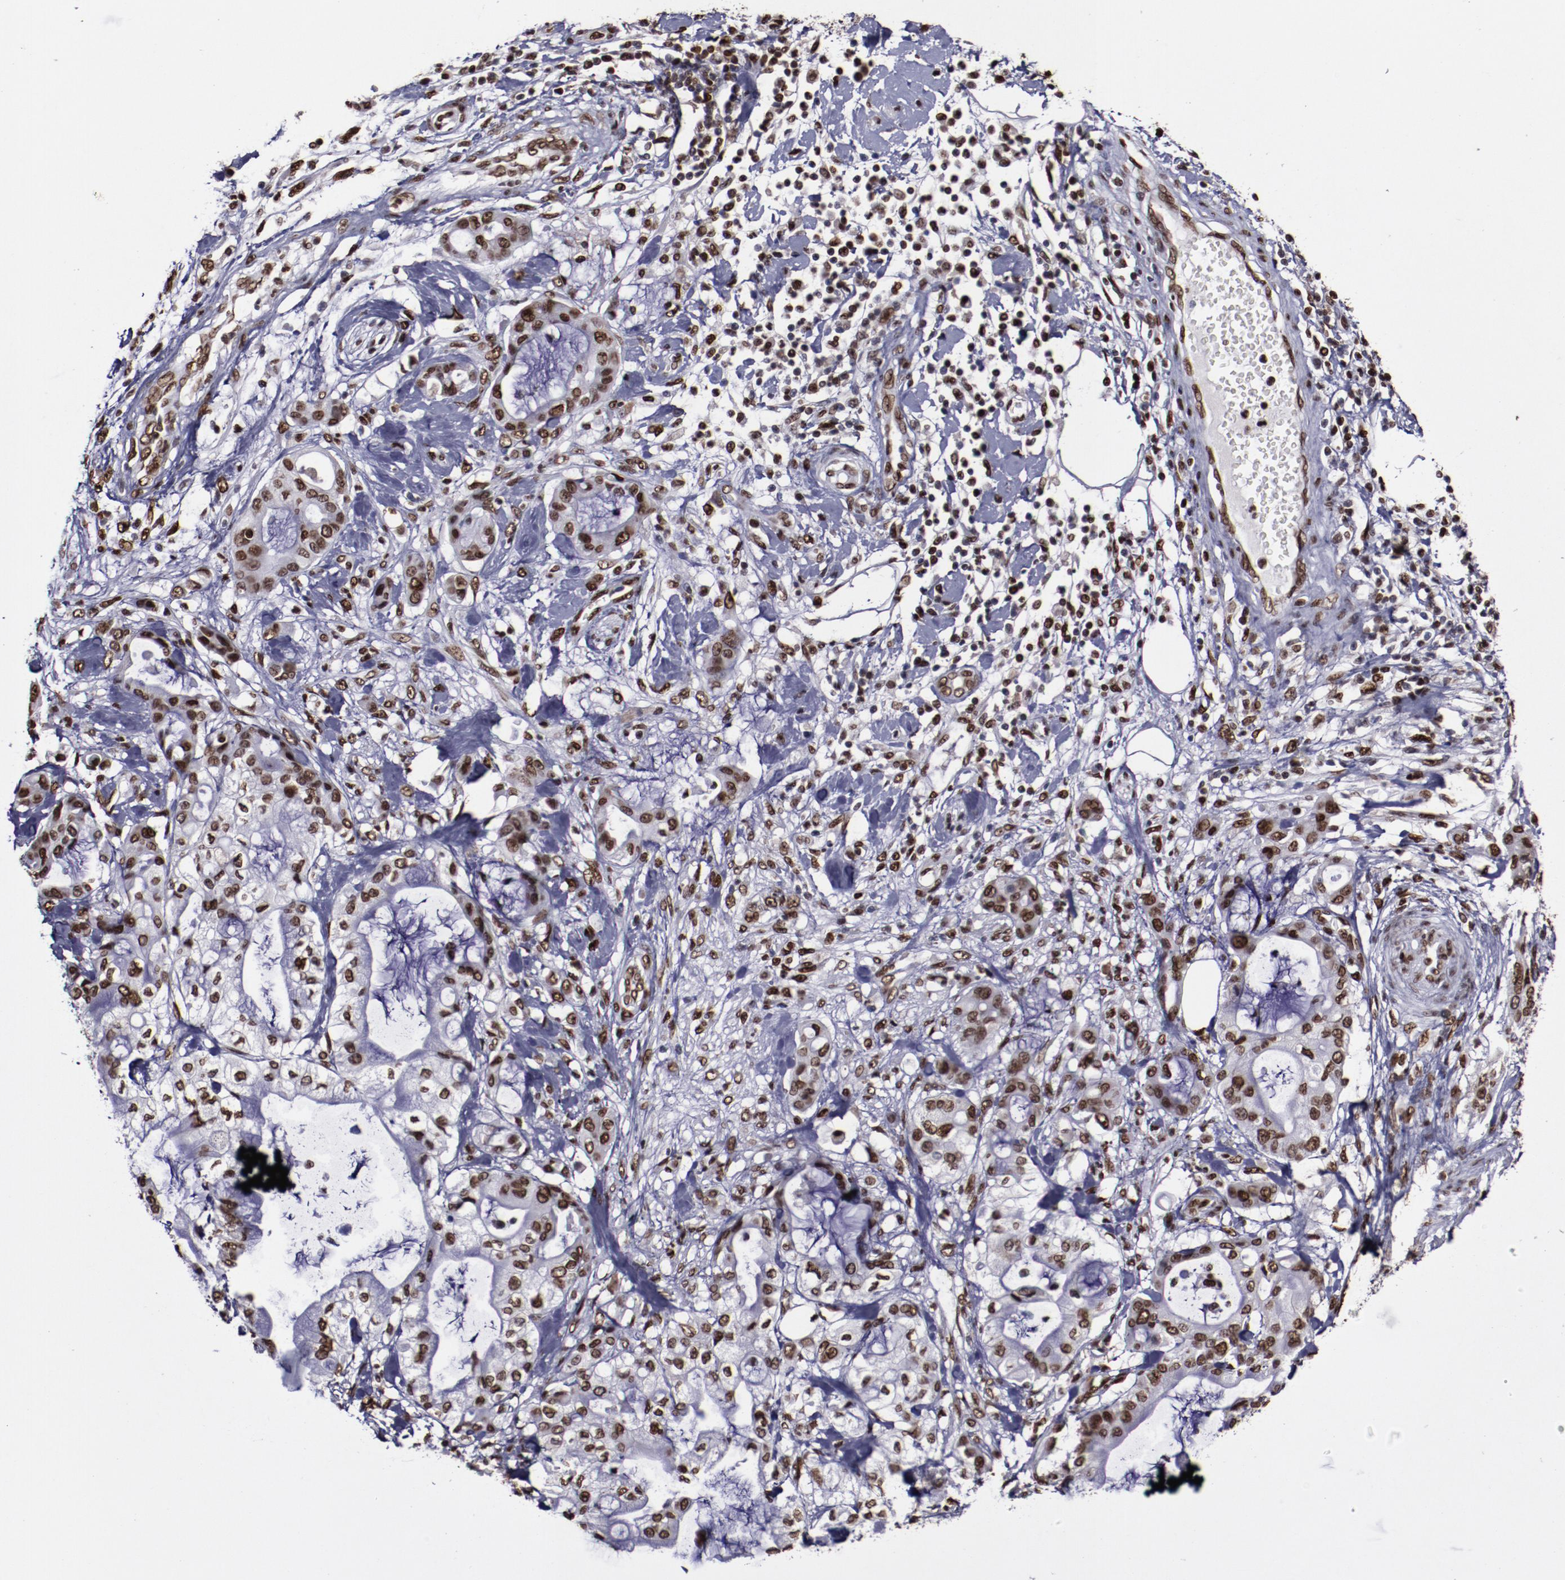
{"staining": {"intensity": "moderate", "quantity": ">75%", "location": "nuclear"}, "tissue": "pancreatic cancer", "cell_type": "Tumor cells", "image_type": "cancer", "snomed": [{"axis": "morphology", "description": "Adenocarcinoma, NOS"}, {"axis": "morphology", "description": "Adenocarcinoma, metastatic, NOS"}, {"axis": "topography", "description": "Lymph node"}, {"axis": "topography", "description": "Pancreas"}, {"axis": "topography", "description": "Duodenum"}], "caption": "Immunohistochemistry (DAB) staining of pancreatic cancer demonstrates moderate nuclear protein staining in approximately >75% of tumor cells.", "gene": "APEX1", "patient": {"sex": "female", "age": 64}}